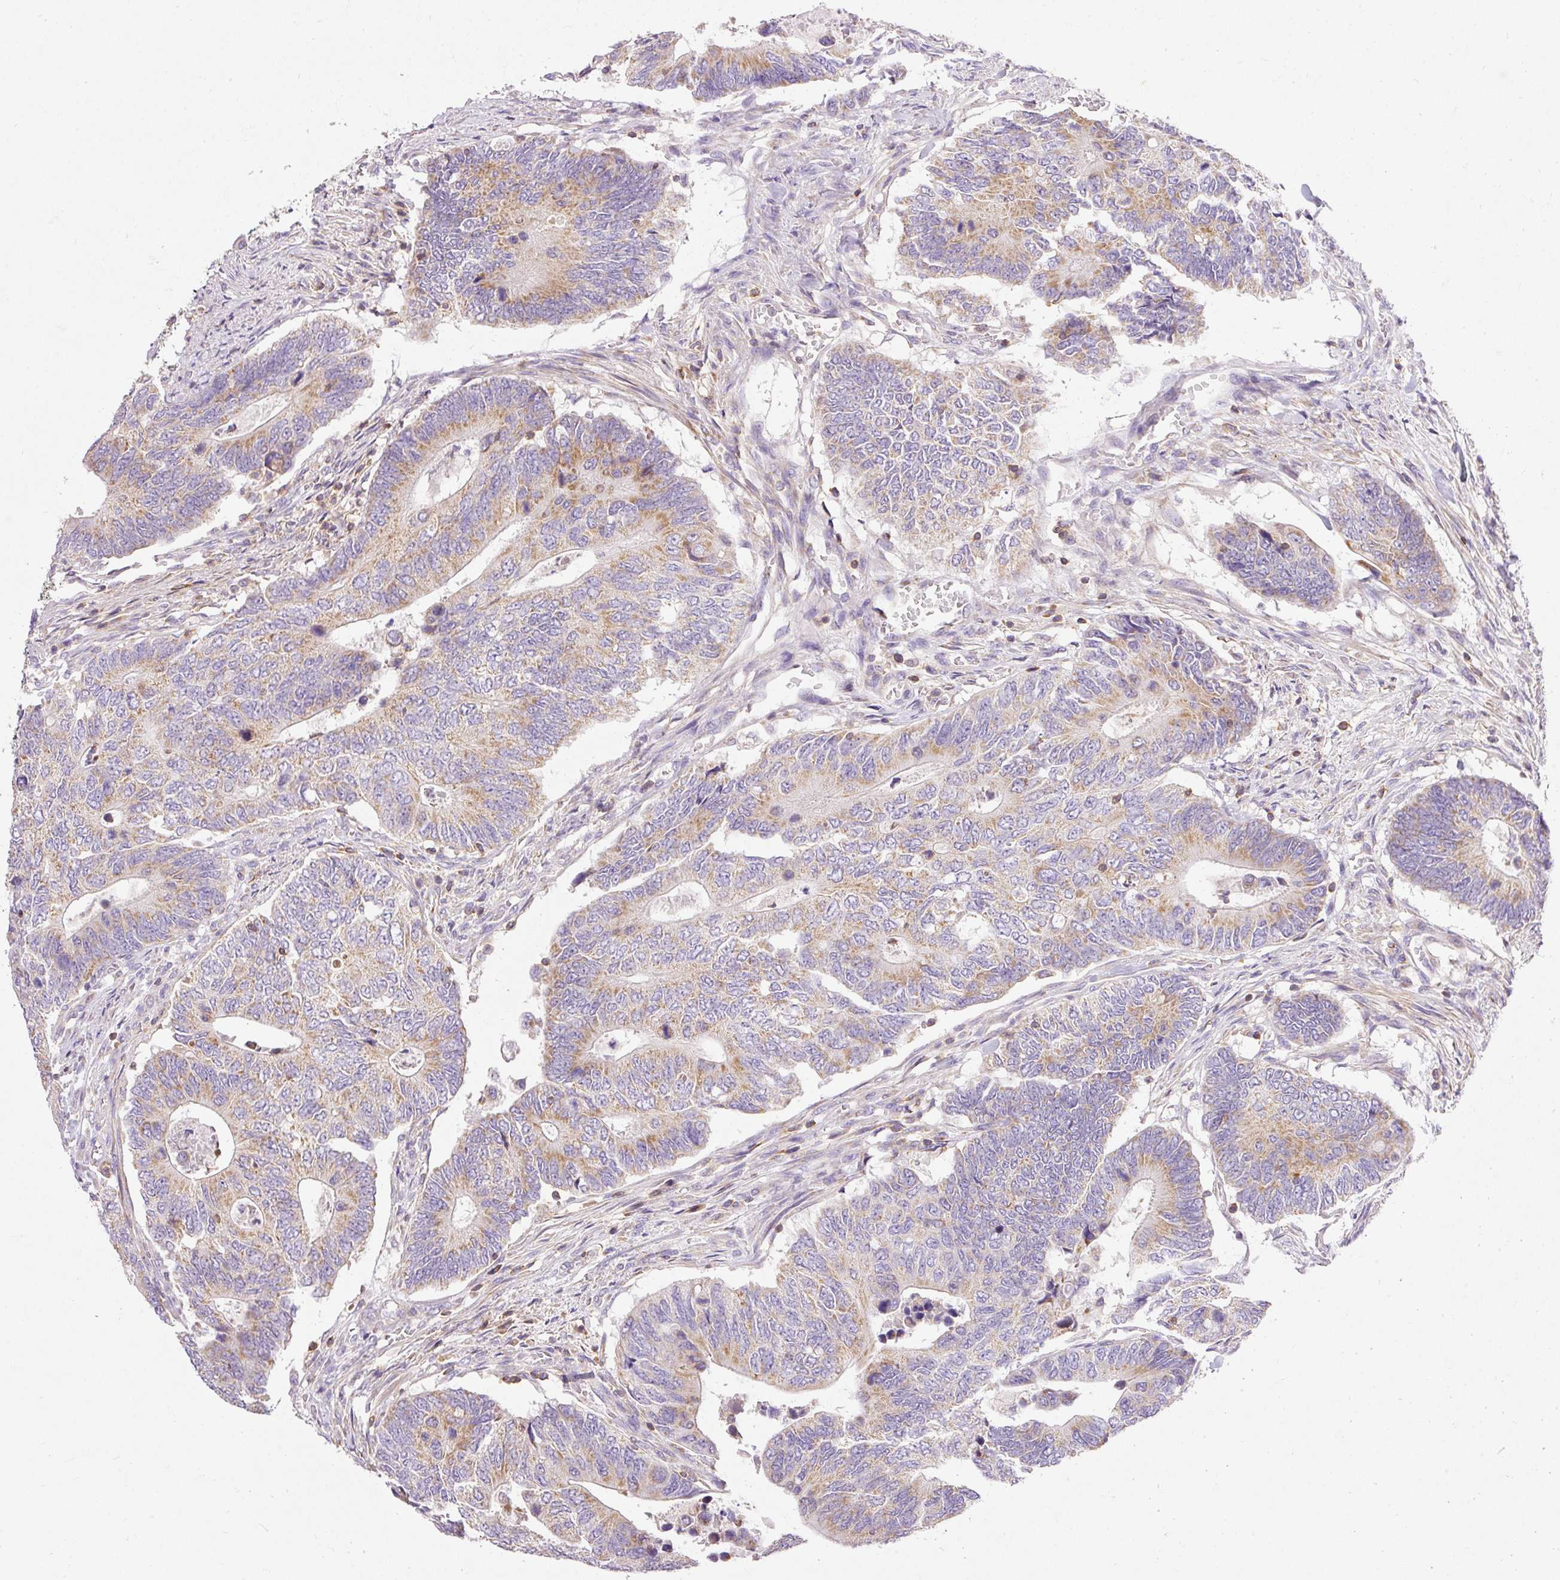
{"staining": {"intensity": "moderate", "quantity": ">75%", "location": "cytoplasmic/membranous"}, "tissue": "colorectal cancer", "cell_type": "Tumor cells", "image_type": "cancer", "snomed": [{"axis": "morphology", "description": "Adenocarcinoma, NOS"}, {"axis": "topography", "description": "Colon"}], "caption": "Immunohistochemistry (DAB (3,3'-diaminobenzidine)) staining of colorectal cancer reveals moderate cytoplasmic/membranous protein expression in approximately >75% of tumor cells. The protein of interest is stained brown, and the nuclei are stained in blue (DAB (3,3'-diaminobenzidine) IHC with brightfield microscopy, high magnification).", "gene": "IMMT", "patient": {"sex": "male", "age": 87}}